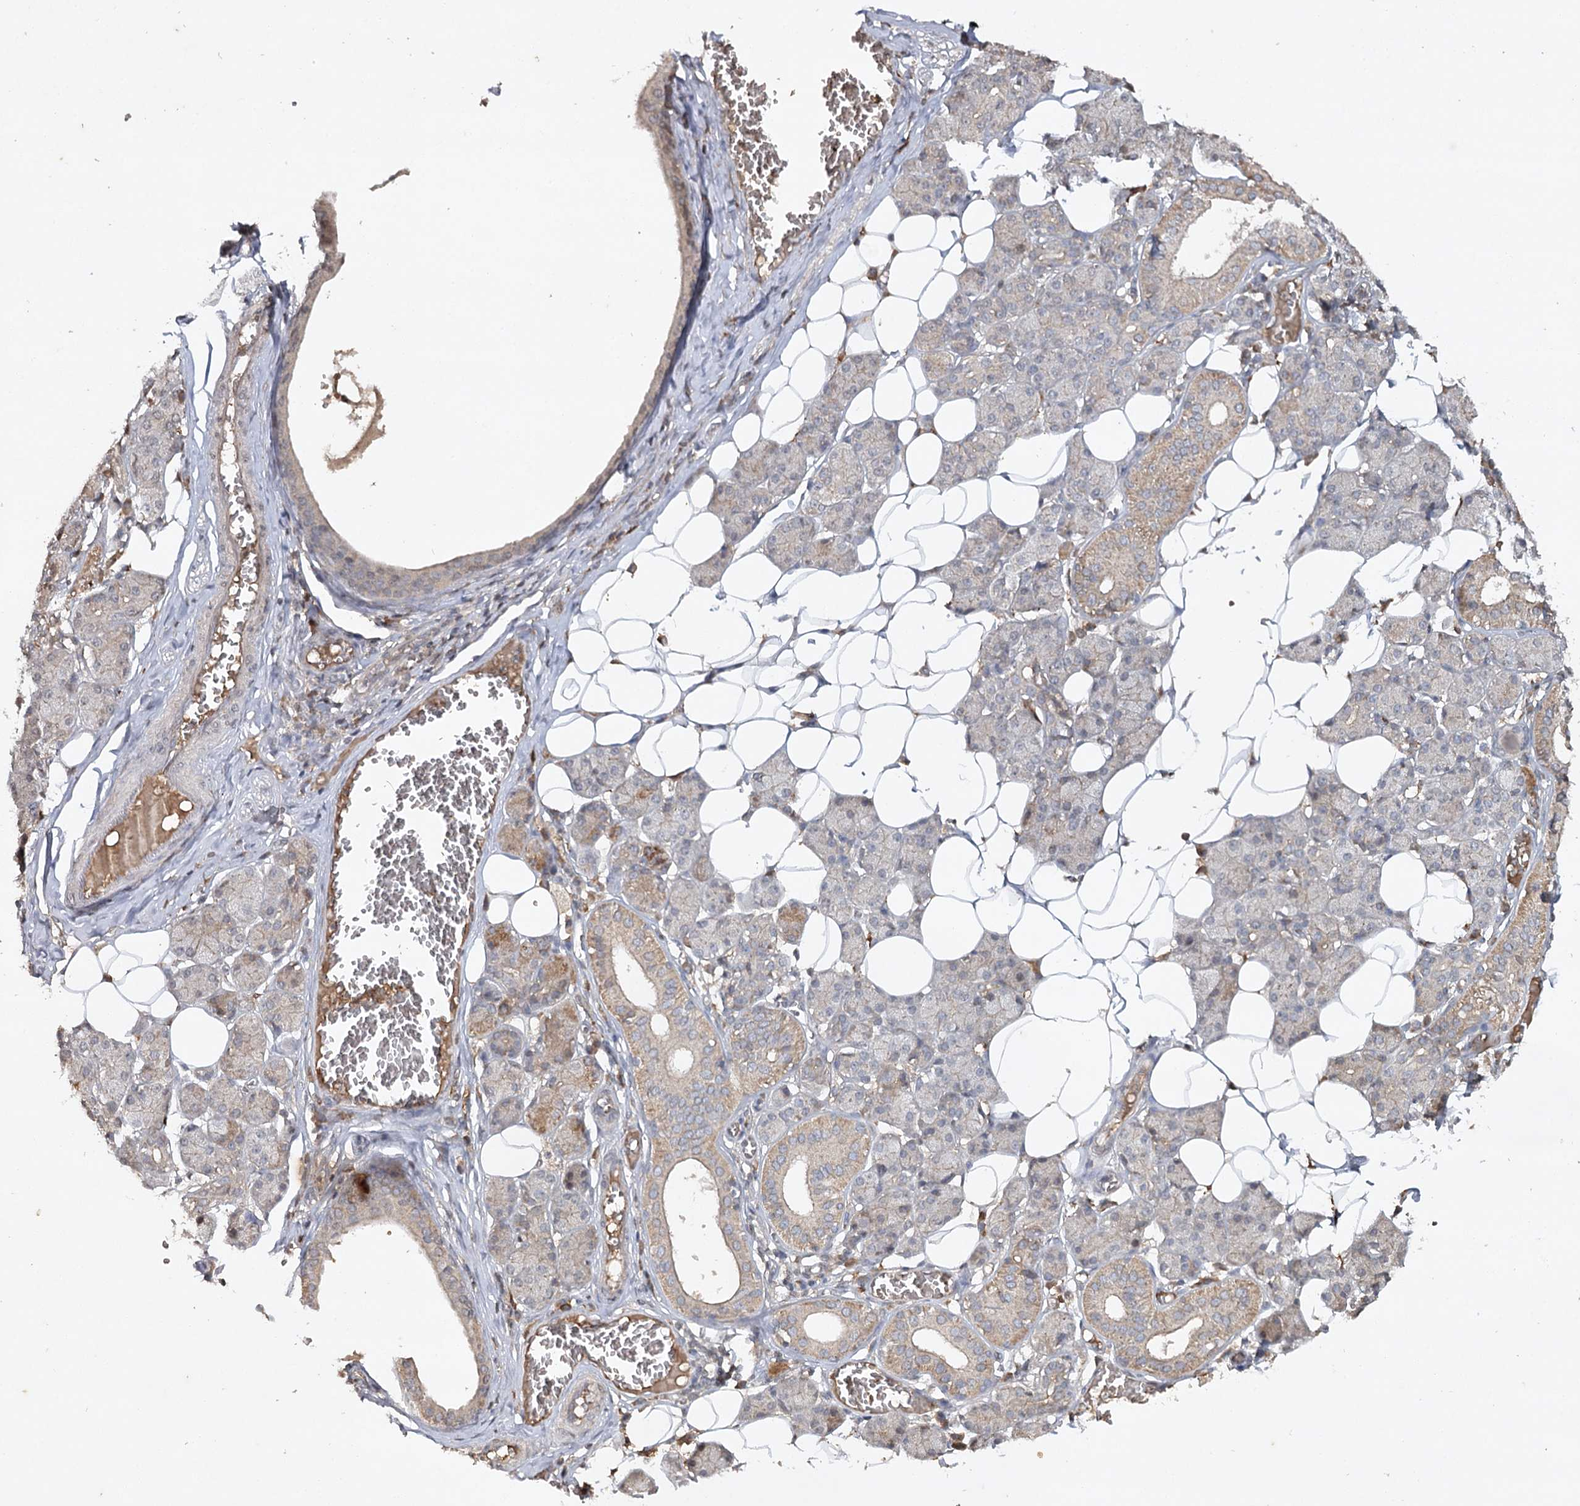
{"staining": {"intensity": "moderate", "quantity": "<25%", "location": "cytoplasmic/membranous"}, "tissue": "salivary gland", "cell_type": "Glandular cells", "image_type": "normal", "snomed": [{"axis": "morphology", "description": "Normal tissue, NOS"}, {"axis": "topography", "description": "Salivary gland"}], "caption": "This histopathology image displays immunohistochemistry staining of normal human salivary gland, with low moderate cytoplasmic/membranous staining in about <25% of glandular cells.", "gene": "CYP2B6", "patient": {"sex": "female", "age": 33}}